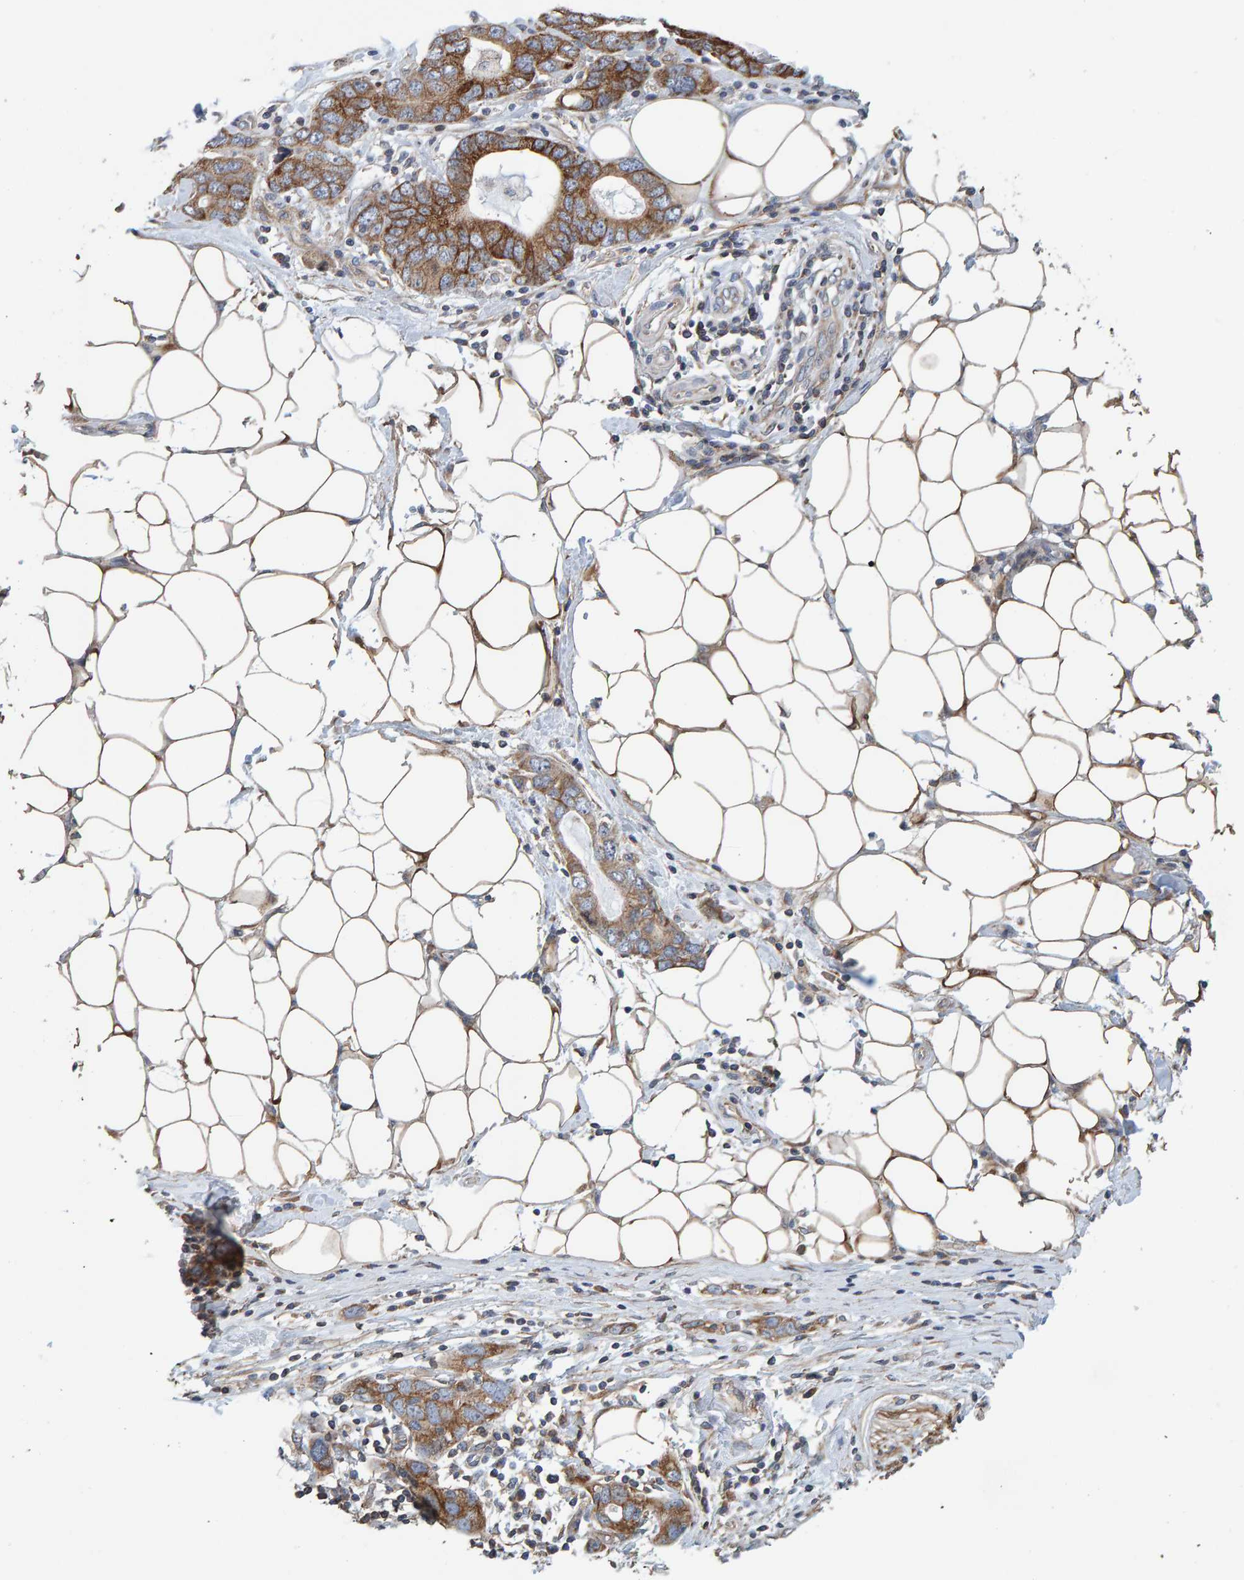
{"staining": {"intensity": "moderate", "quantity": ">75%", "location": "cytoplasmic/membranous"}, "tissue": "stomach cancer", "cell_type": "Tumor cells", "image_type": "cancer", "snomed": [{"axis": "morphology", "description": "Adenocarcinoma, NOS"}, {"axis": "topography", "description": "Stomach, lower"}], "caption": "IHC of human stomach cancer (adenocarcinoma) exhibits medium levels of moderate cytoplasmic/membranous staining in about >75% of tumor cells.", "gene": "RGP1", "patient": {"sex": "female", "age": 93}}